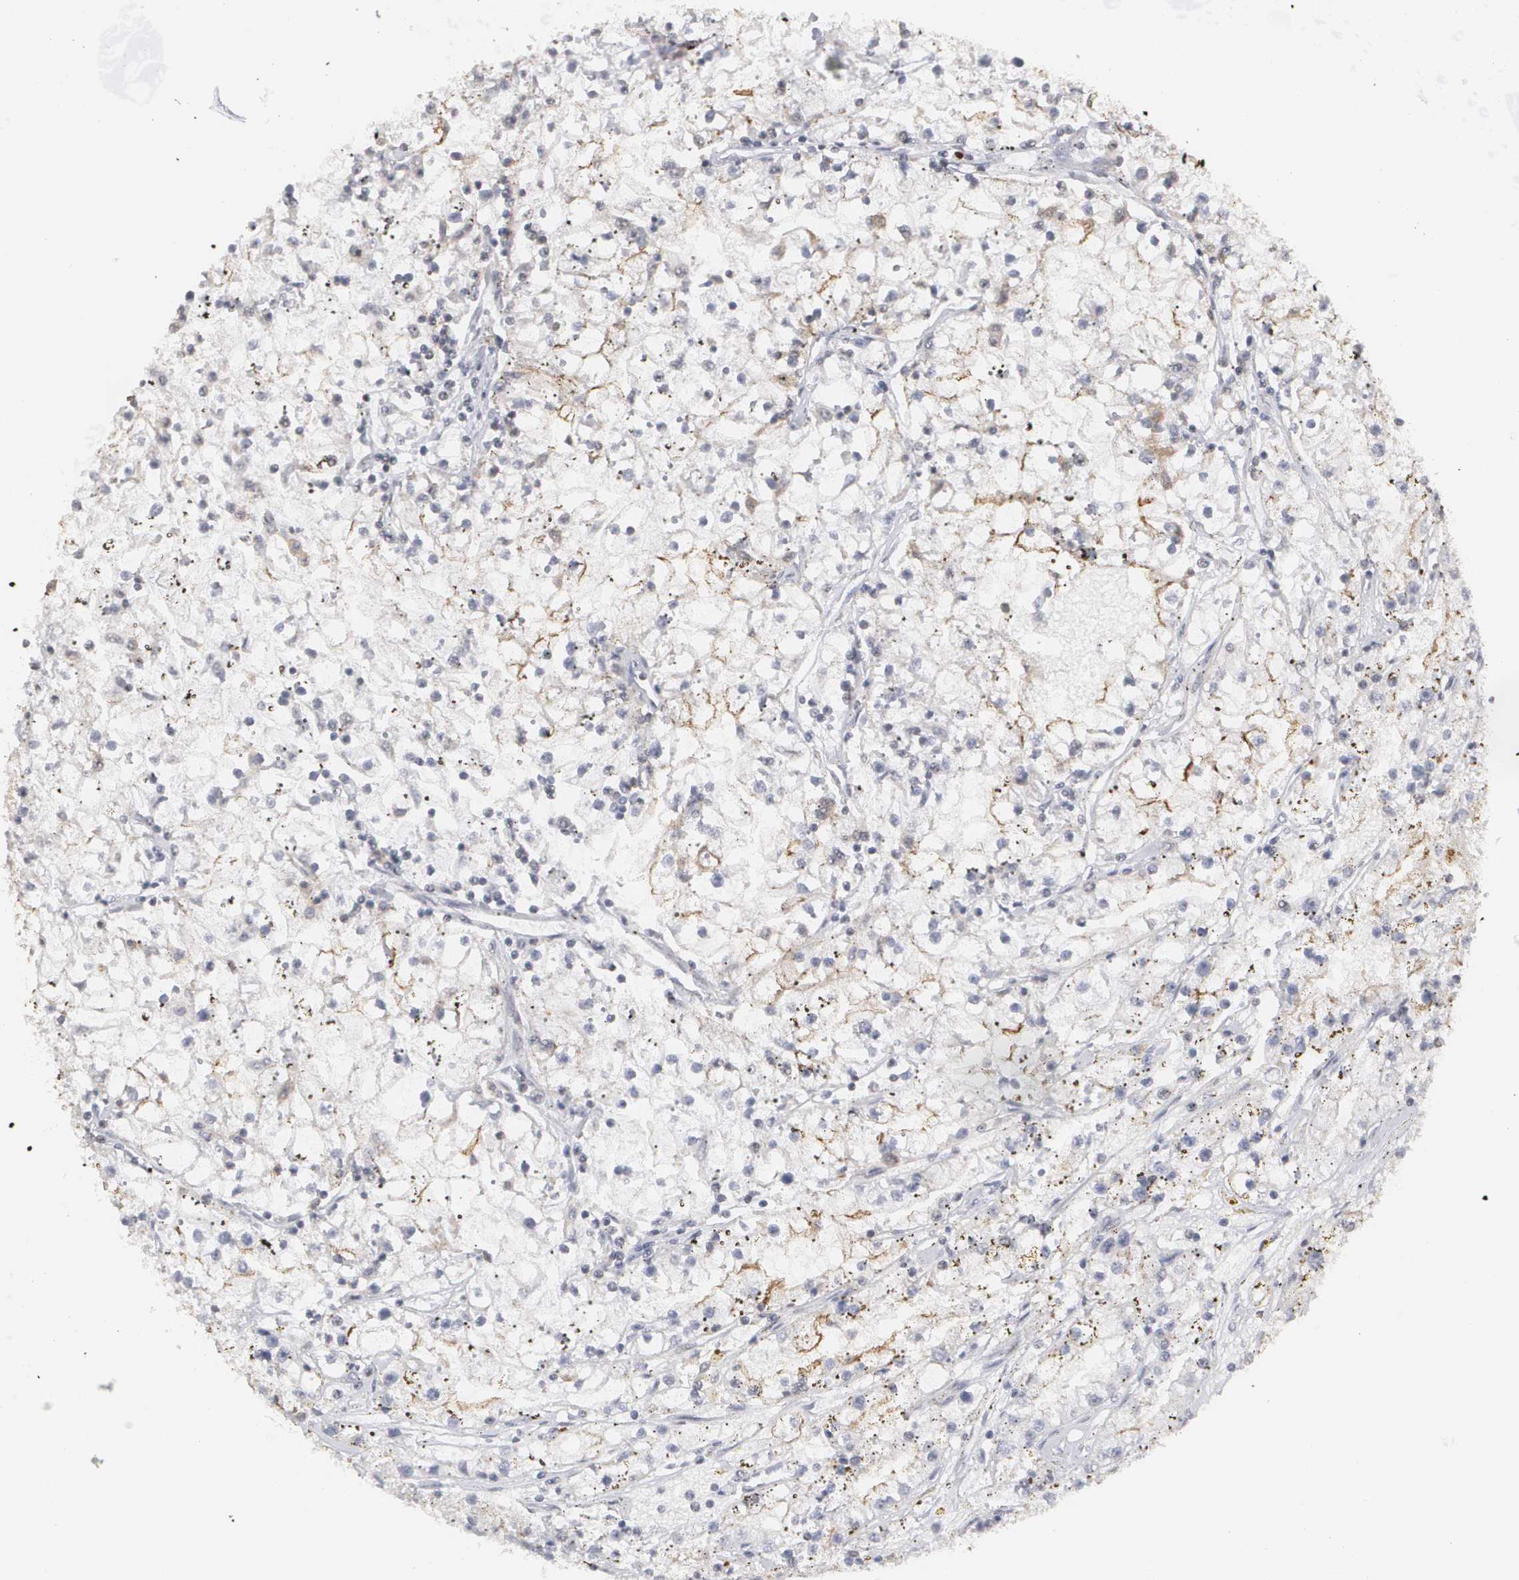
{"staining": {"intensity": "weak", "quantity": "<25%", "location": "cytoplasmic/membranous"}, "tissue": "renal cancer", "cell_type": "Tumor cells", "image_type": "cancer", "snomed": [{"axis": "morphology", "description": "Adenocarcinoma, NOS"}, {"axis": "topography", "description": "Kidney"}], "caption": "Immunohistochemistry (IHC) of human renal cancer (adenocarcinoma) reveals no expression in tumor cells. (DAB immunohistochemistry (IHC) visualized using brightfield microscopy, high magnification).", "gene": "CLDN2", "patient": {"sex": "male", "age": 56}}